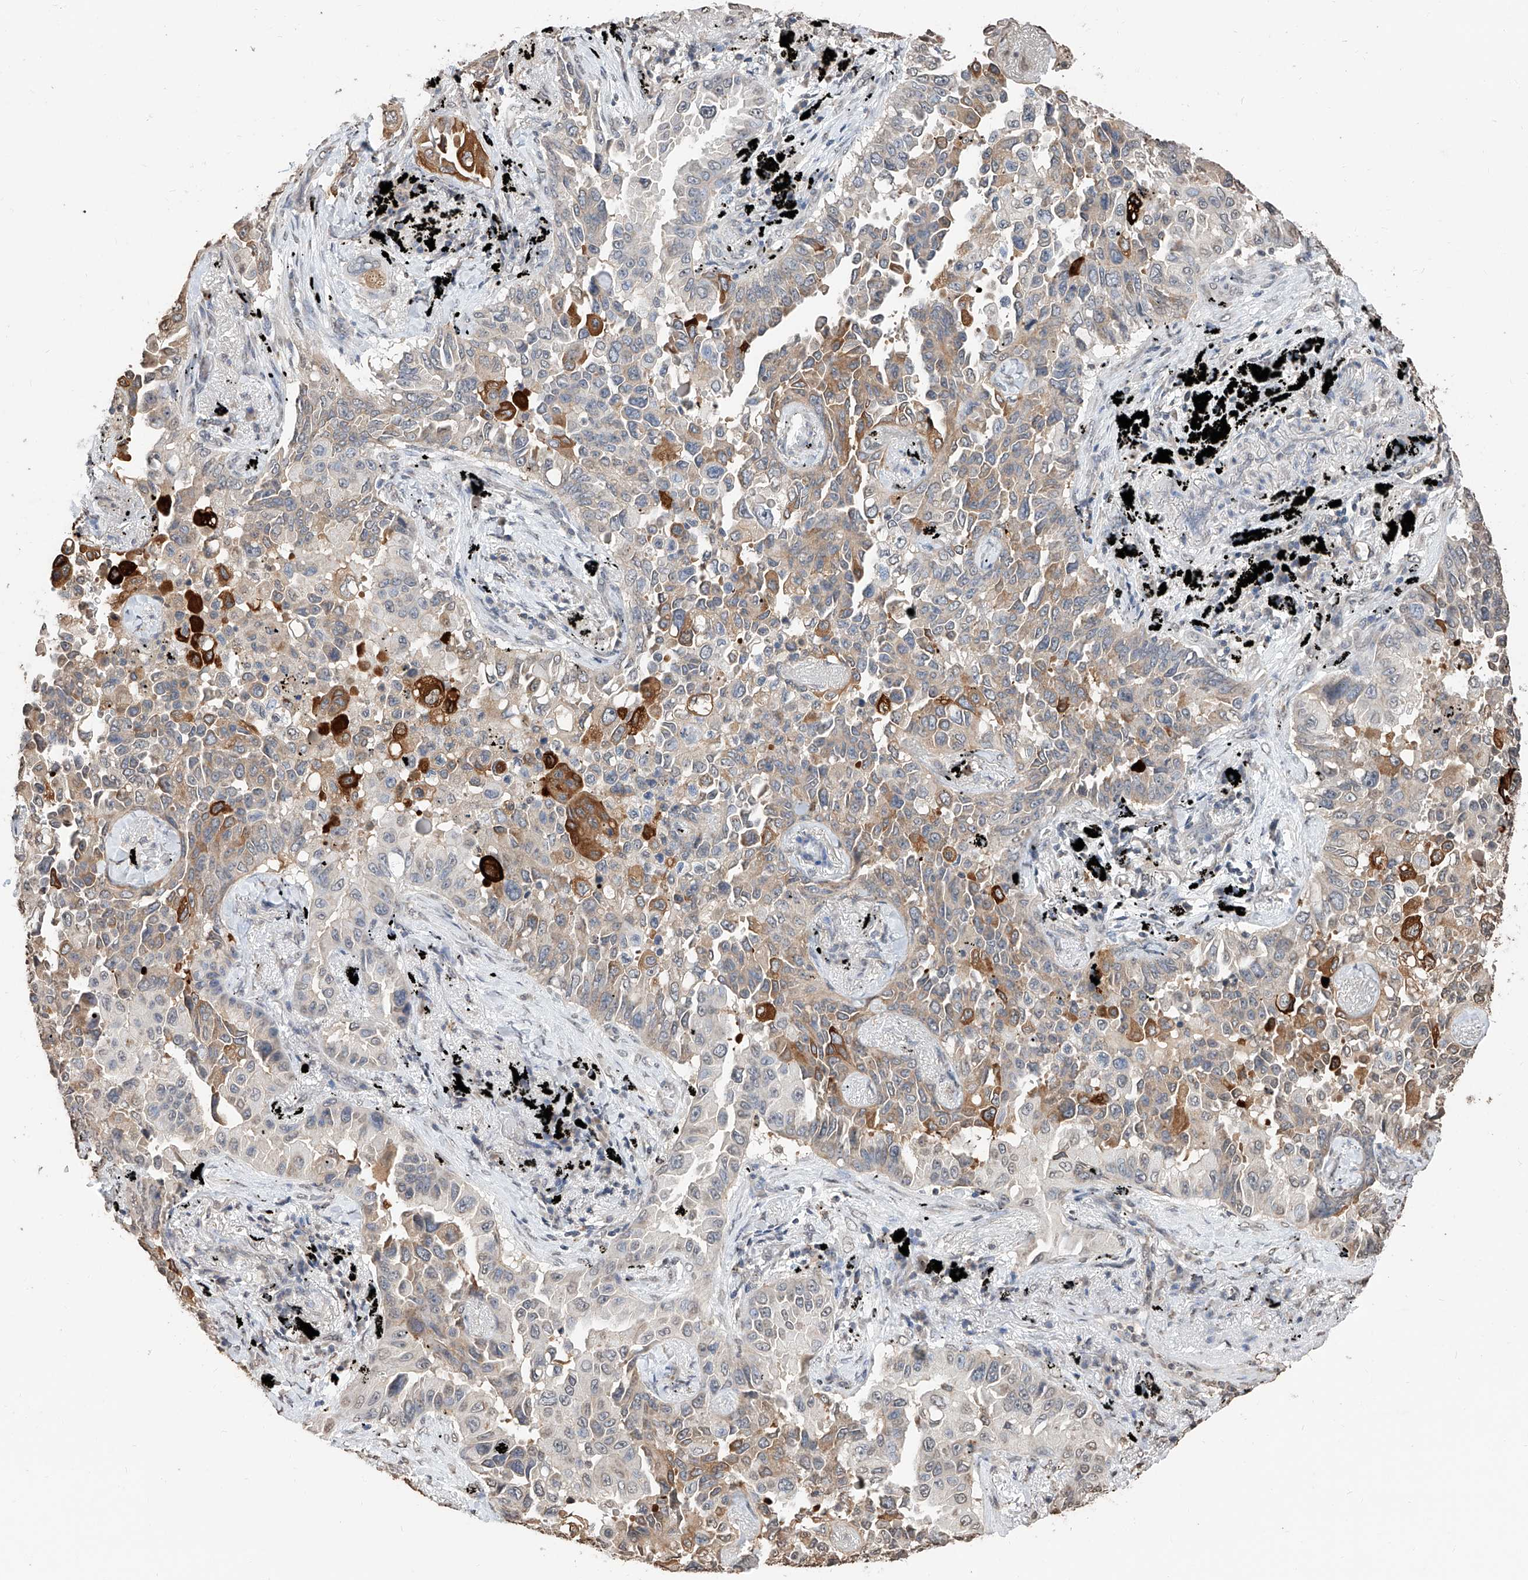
{"staining": {"intensity": "strong", "quantity": "<25%", "location": "cytoplasmic/membranous"}, "tissue": "lung cancer", "cell_type": "Tumor cells", "image_type": "cancer", "snomed": [{"axis": "morphology", "description": "Adenocarcinoma, NOS"}, {"axis": "topography", "description": "Lung"}], "caption": "This is an image of immunohistochemistry staining of lung adenocarcinoma, which shows strong expression in the cytoplasmic/membranous of tumor cells.", "gene": "RP9", "patient": {"sex": "female", "age": 67}}